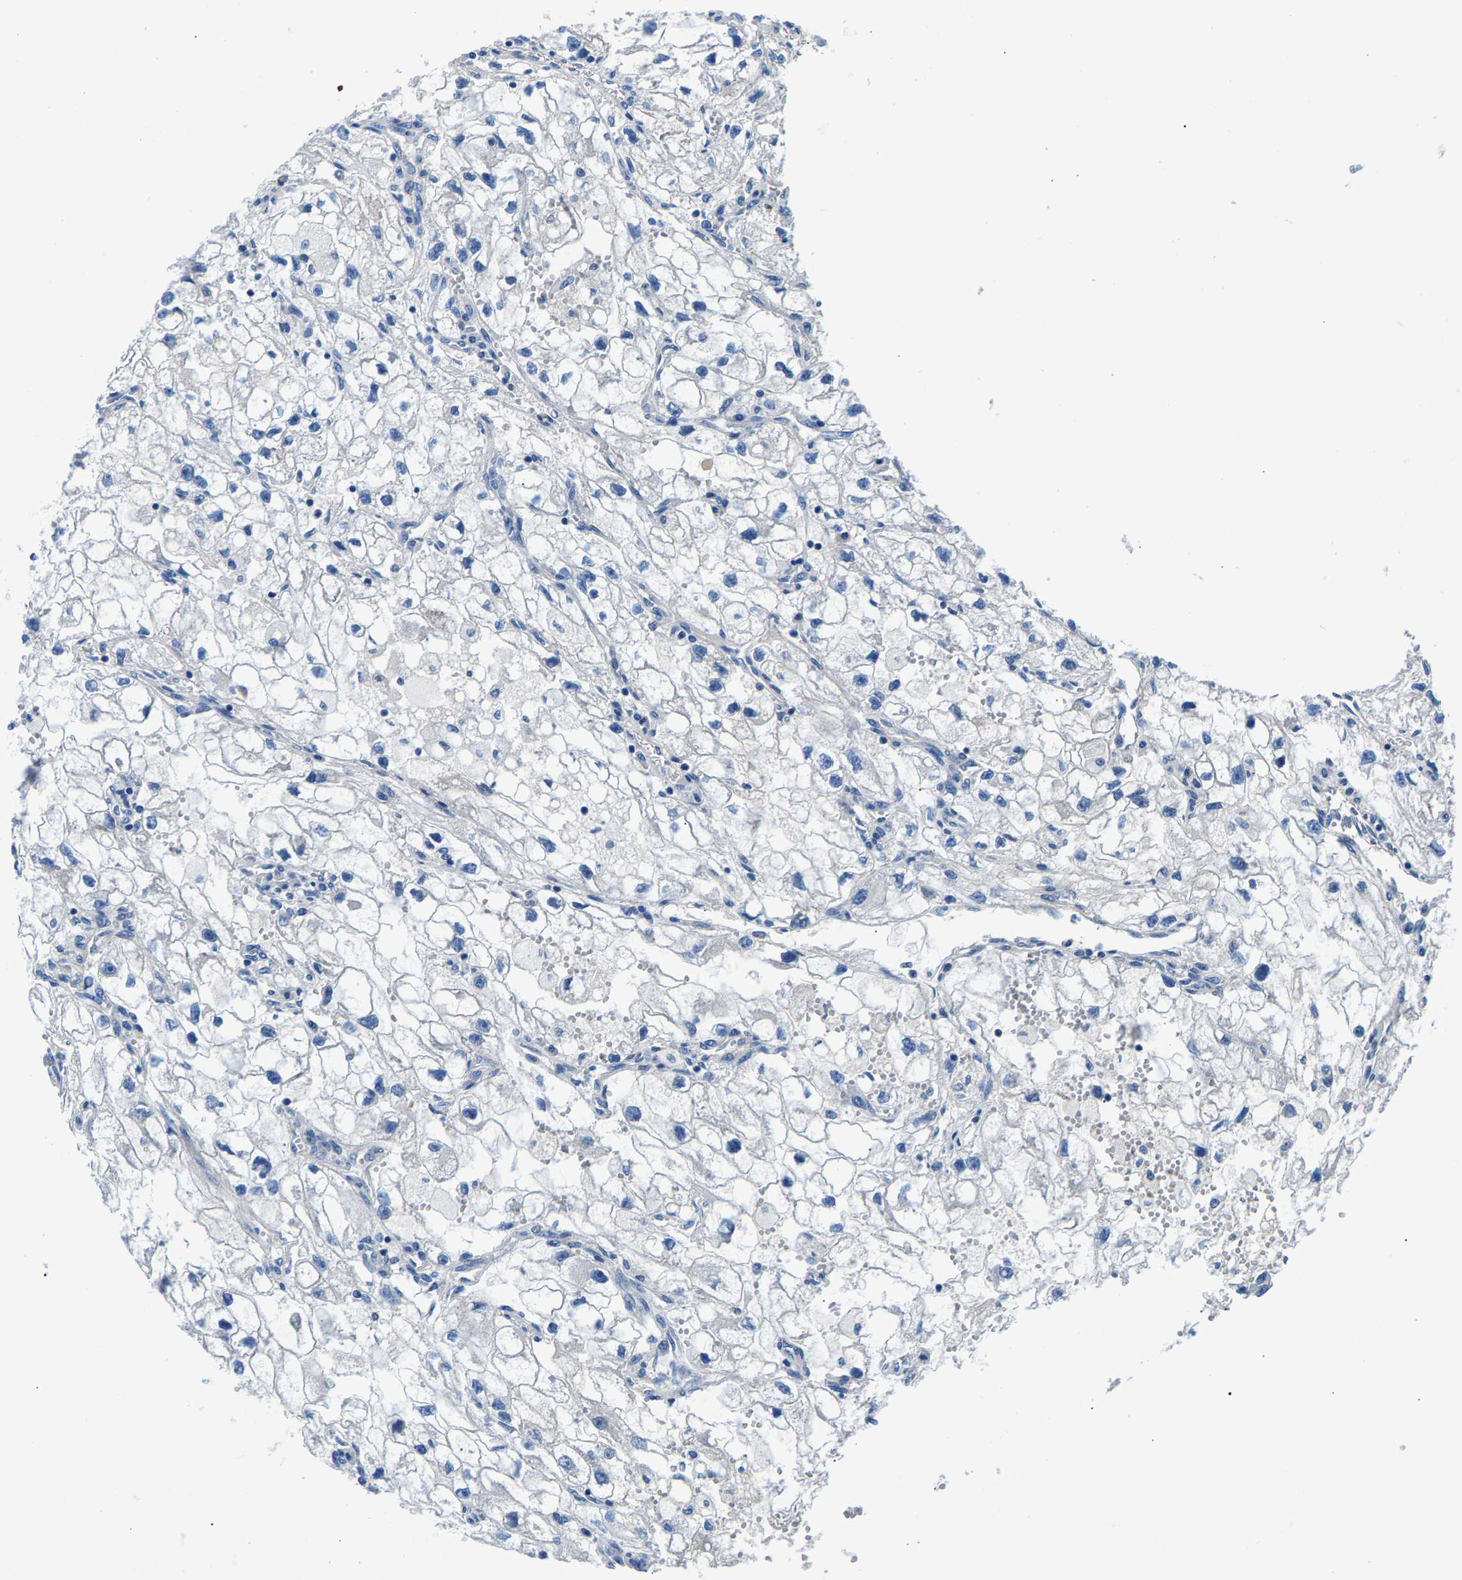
{"staining": {"intensity": "negative", "quantity": "none", "location": "none"}, "tissue": "renal cancer", "cell_type": "Tumor cells", "image_type": "cancer", "snomed": [{"axis": "morphology", "description": "Adenocarcinoma, NOS"}, {"axis": "topography", "description": "Kidney"}], "caption": "Tumor cells are negative for brown protein staining in renal cancer. (DAB (3,3'-diaminobenzidine) immunohistochemistry with hematoxylin counter stain).", "gene": "CDRT4", "patient": {"sex": "female", "age": 70}}